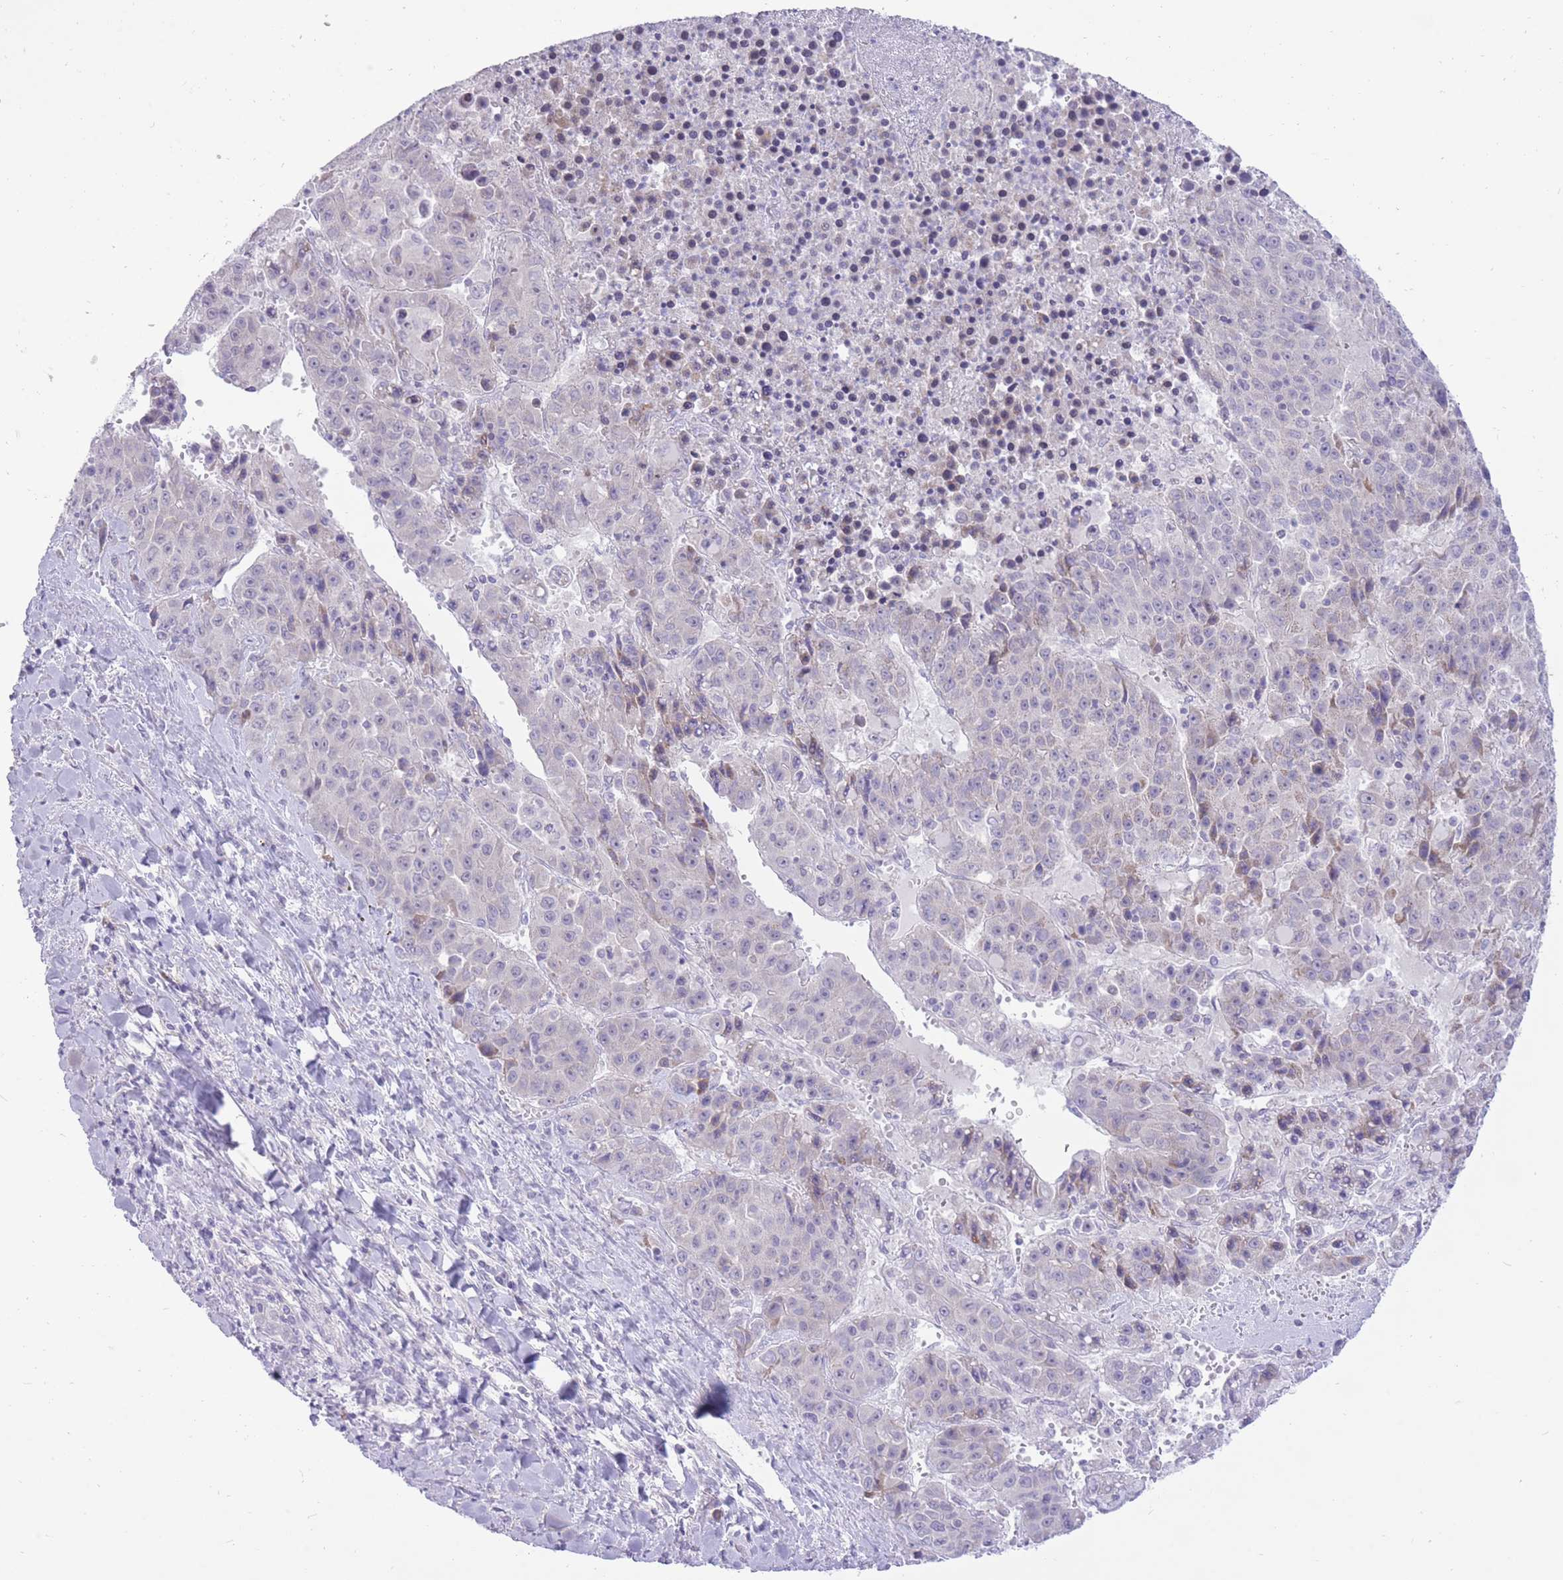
{"staining": {"intensity": "negative", "quantity": "none", "location": "none"}, "tissue": "liver cancer", "cell_type": "Tumor cells", "image_type": "cancer", "snomed": [{"axis": "morphology", "description": "Carcinoma, Hepatocellular, NOS"}, {"axis": "topography", "description": "Liver"}], "caption": "Human hepatocellular carcinoma (liver) stained for a protein using immunohistochemistry exhibits no positivity in tumor cells.", "gene": "DENND2D", "patient": {"sex": "female", "age": 53}}